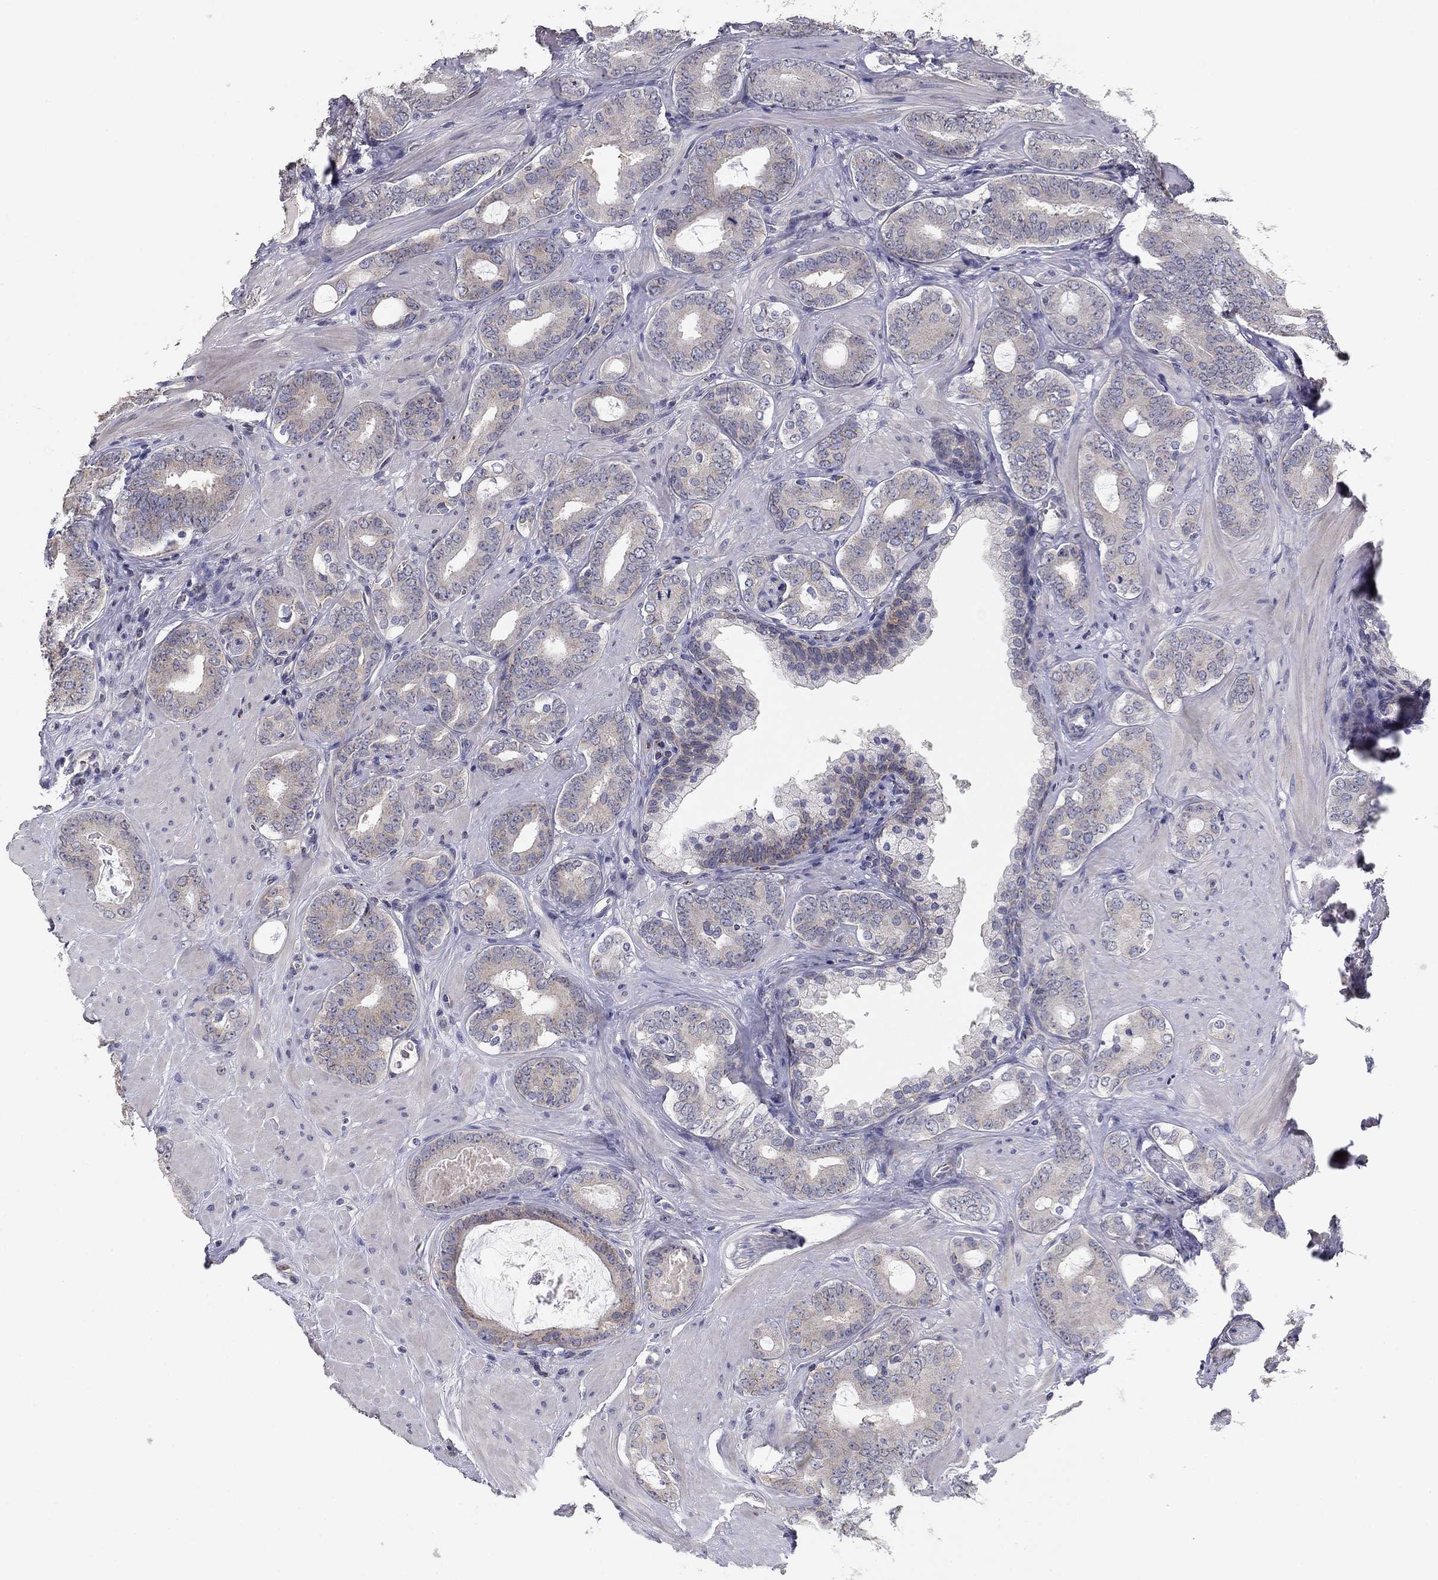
{"staining": {"intensity": "weak", "quantity": "<25%", "location": "cytoplasmic/membranous"}, "tissue": "prostate cancer", "cell_type": "Tumor cells", "image_type": "cancer", "snomed": [{"axis": "morphology", "description": "Adenocarcinoma, NOS"}, {"axis": "topography", "description": "Prostate"}], "caption": "Tumor cells show no significant expression in adenocarcinoma (prostate).", "gene": "SEPTIN3", "patient": {"sex": "male", "age": 55}}